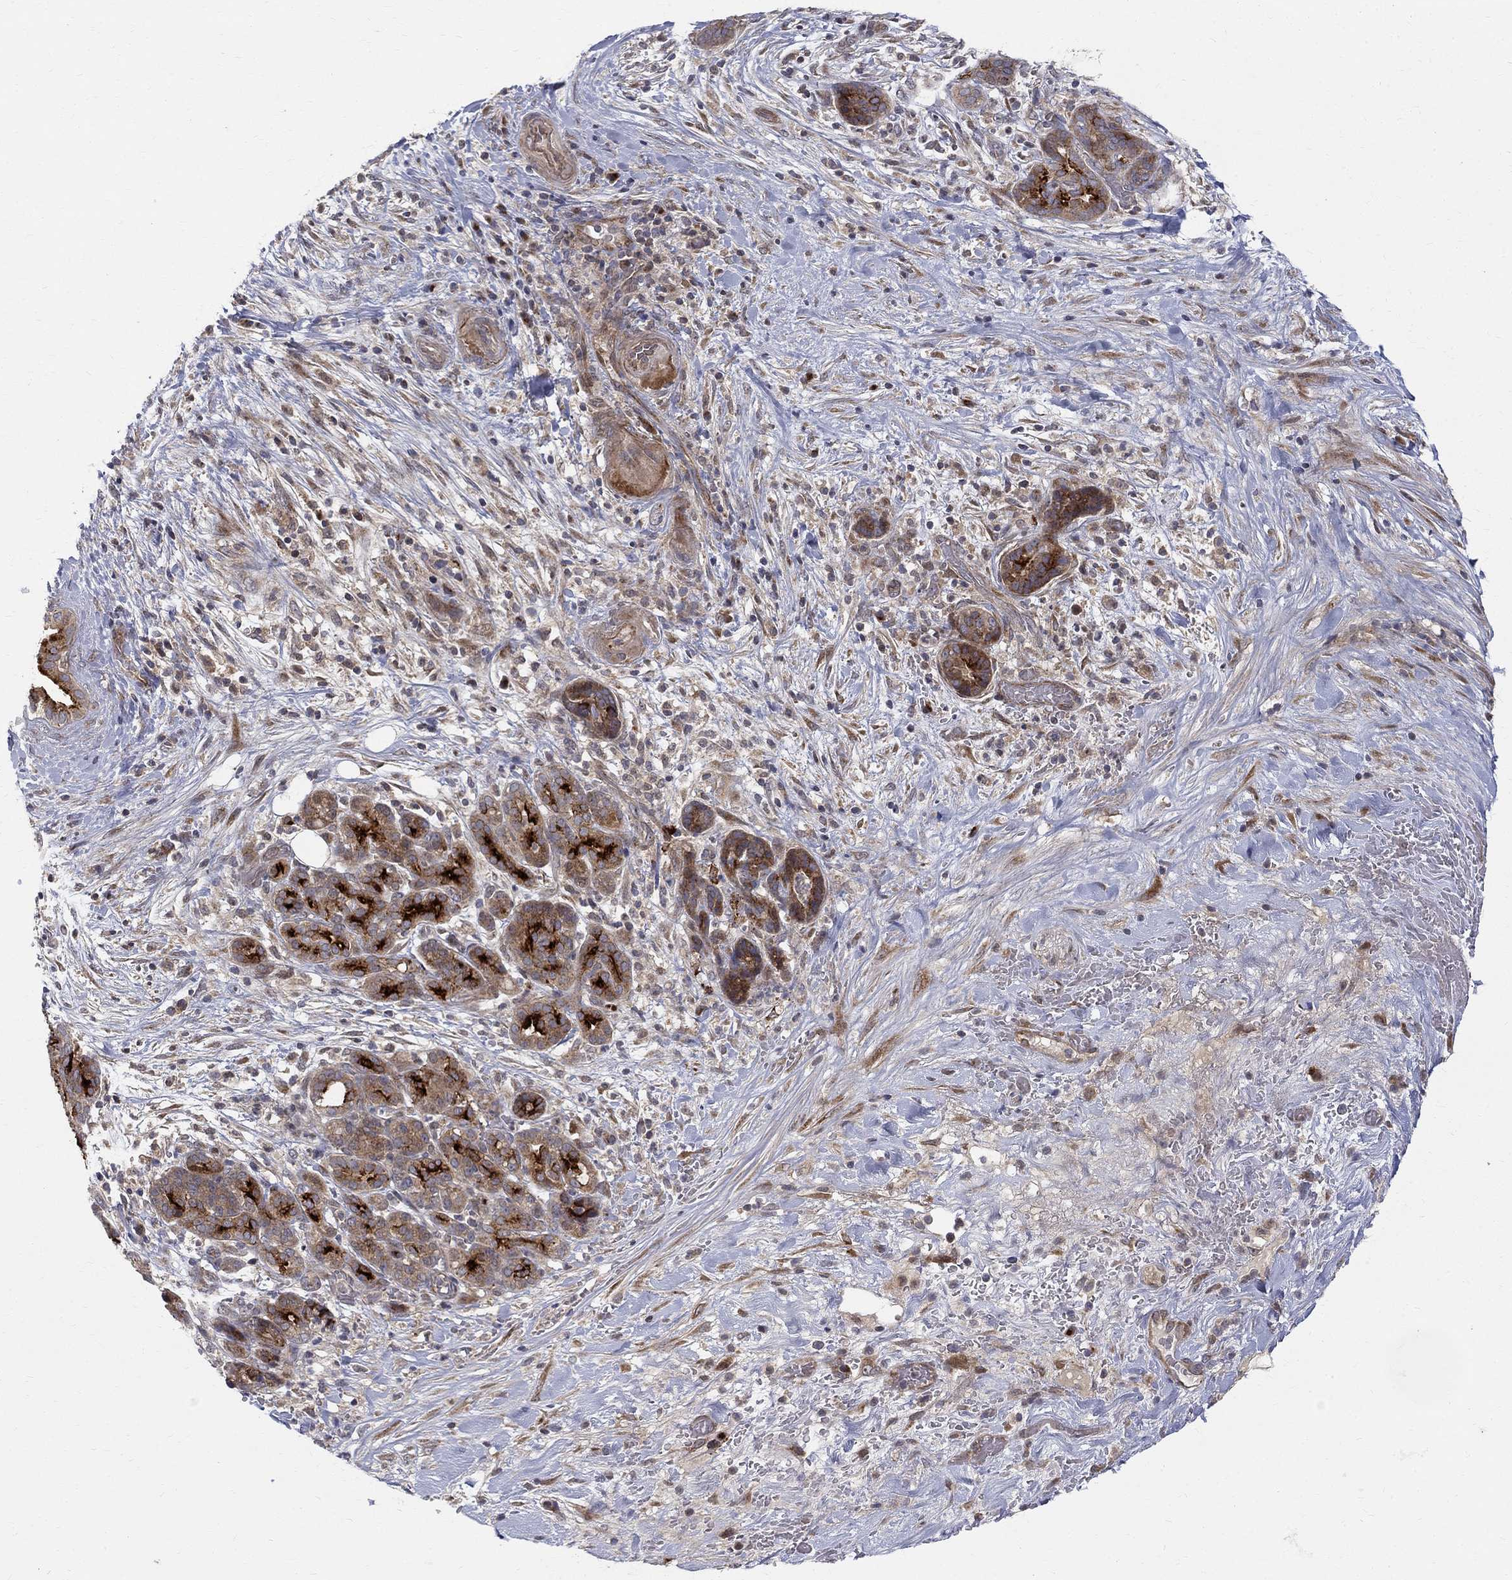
{"staining": {"intensity": "strong", "quantity": "25%-75%", "location": "cytoplasmic/membranous"}, "tissue": "pancreatic cancer", "cell_type": "Tumor cells", "image_type": "cancer", "snomed": [{"axis": "morphology", "description": "Adenocarcinoma, NOS"}, {"axis": "topography", "description": "Pancreas"}], "caption": "Pancreatic cancer (adenocarcinoma) stained for a protein demonstrates strong cytoplasmic/membranous positivity in tumor cells.", "gene": "WDR19", "patient": {"sex": "male", "age": 44}}